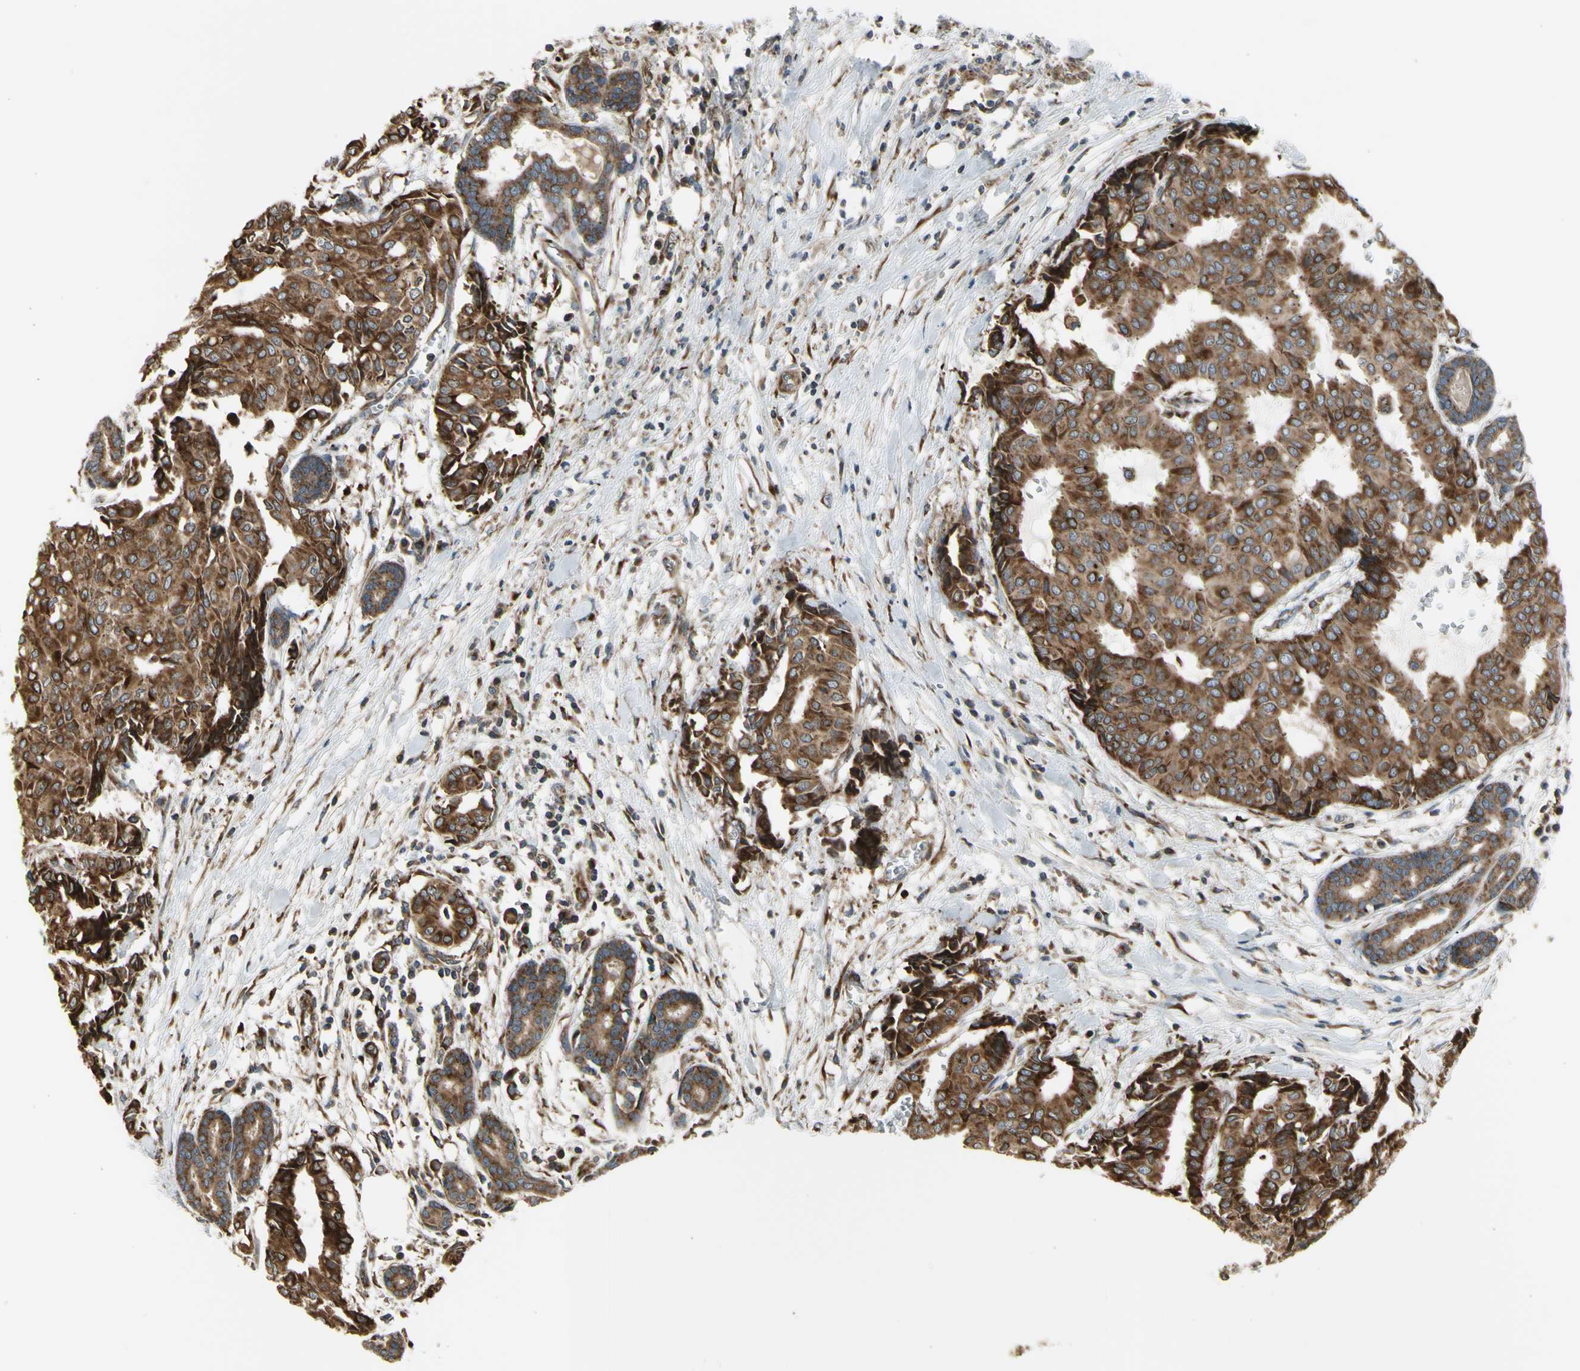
{"staining": {"intensity": "strong", "quantity": ">75%", "location": "cytoplasmic/membranous"}, "tissue": "head and neck cancer", "cell_type": "Tumor cells", "image_type": "cancer", "snomed": [{"axis": "morphology", "description": "Adenocarcinoma, NOS"}, {"axis": "topography", "description": "Salivary gland"}, {"axis": "topography", "description": "Head-Neck"}], "caption": "A high-resolution micrograph shows immunohistochemistry (IHC) staining of head and neck cancer, which shows strong cytoplasmic/membranous expression in about >75% of tumor cells.", "gene": "SLC39A9", "patient": {"sex": "female", "age": 59}}